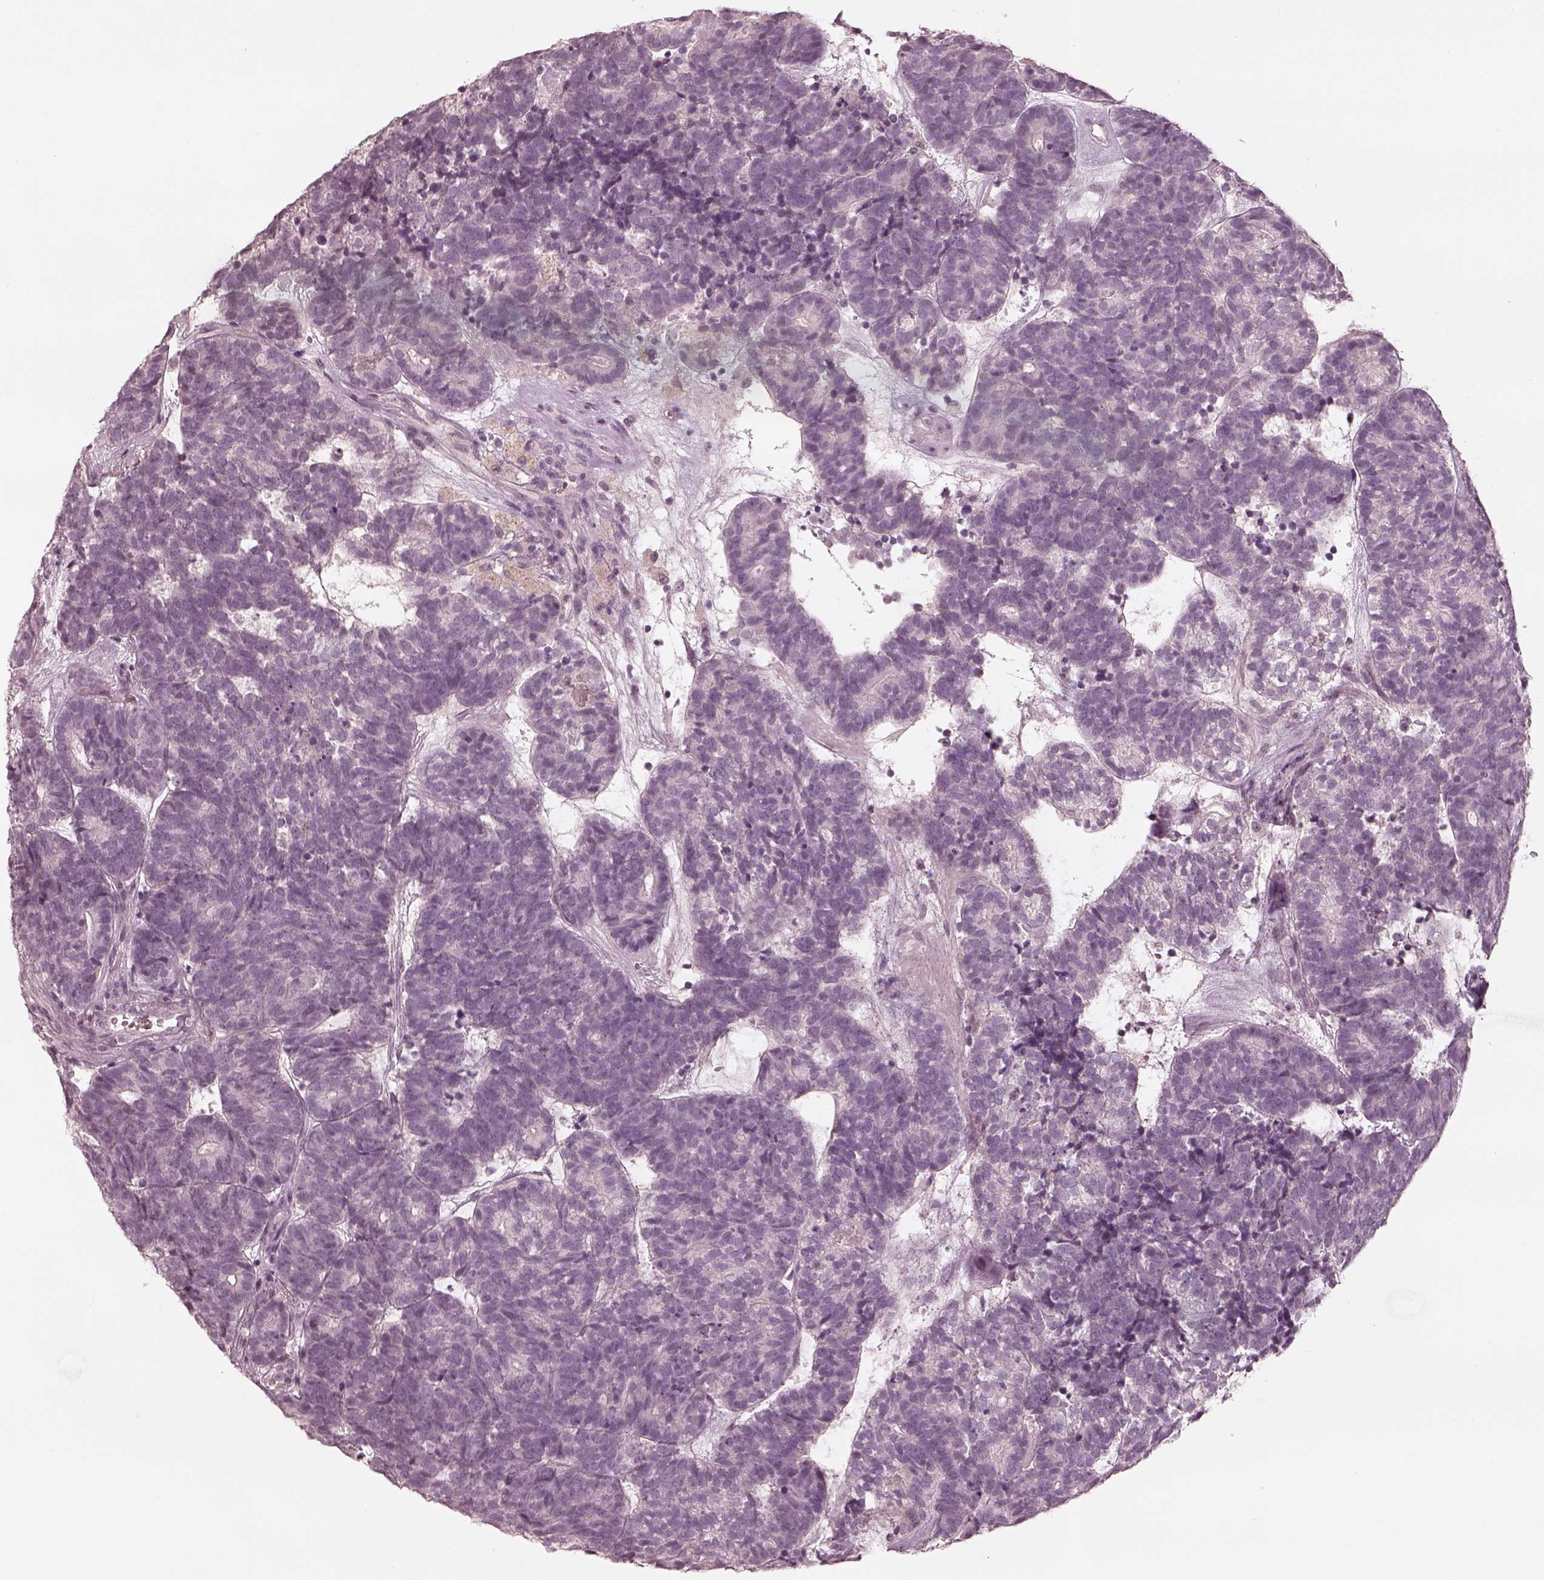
{"staining": {"intensity": "negative", "quantity": "none", "location": "none"}, "tissue": "head and neck cancer", "cell_type": "Tumor cells", "image_type": "cancer", "snomed": [{"axis": "morphology", "description": "Adenocarcinoma, NOS"}, {"axis": "topography", "description": "Head-Neck"}], "caption": "DAB (3,3'-diaminobenzidine) immunohistochemical staining of human adenocarcinoma (head and neck) reveals no significant staining in tumor cells.", "gene": "ADRB3", "patient": {"sex": "female", "age": 81}}